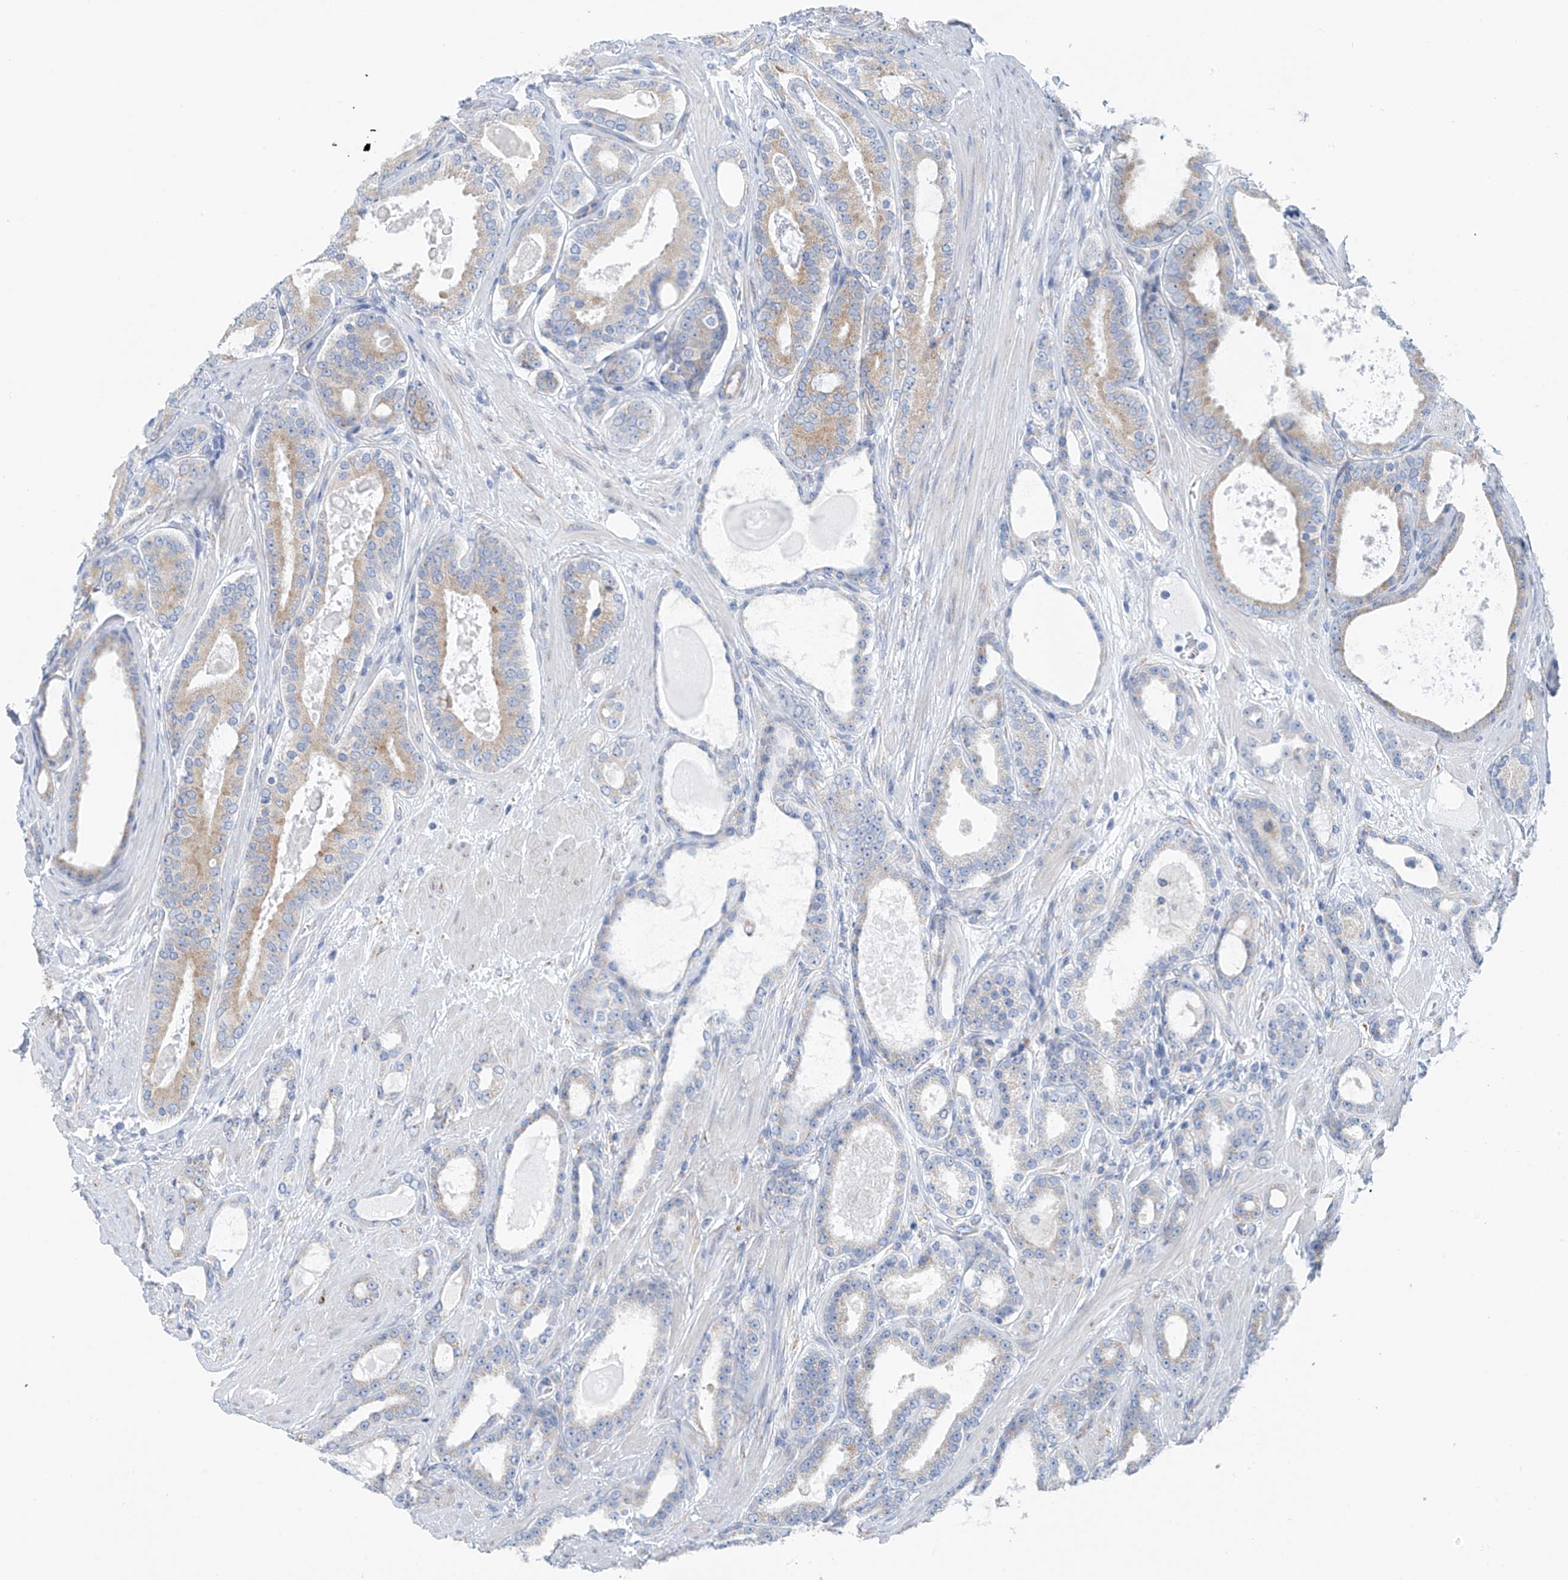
{"staining": {"intensity": "weak", "quantity": "<25%", "location": "cytoplasmic/membranous"}, "tissue": "prostate cancer", "cell_type": "Tumor cells", "image_type": "cancer", "snomed": [{"axis": "morphology", "description": "Adenocarcinoma, High grade"}, {"axis": "topography", "description": "Prostate"}], "caption": "This is an IHC image of prostate cancer. There is no staining in tumor cells.", "gene": "RCN2", "patient": {"sex": "male", "age": 60}}